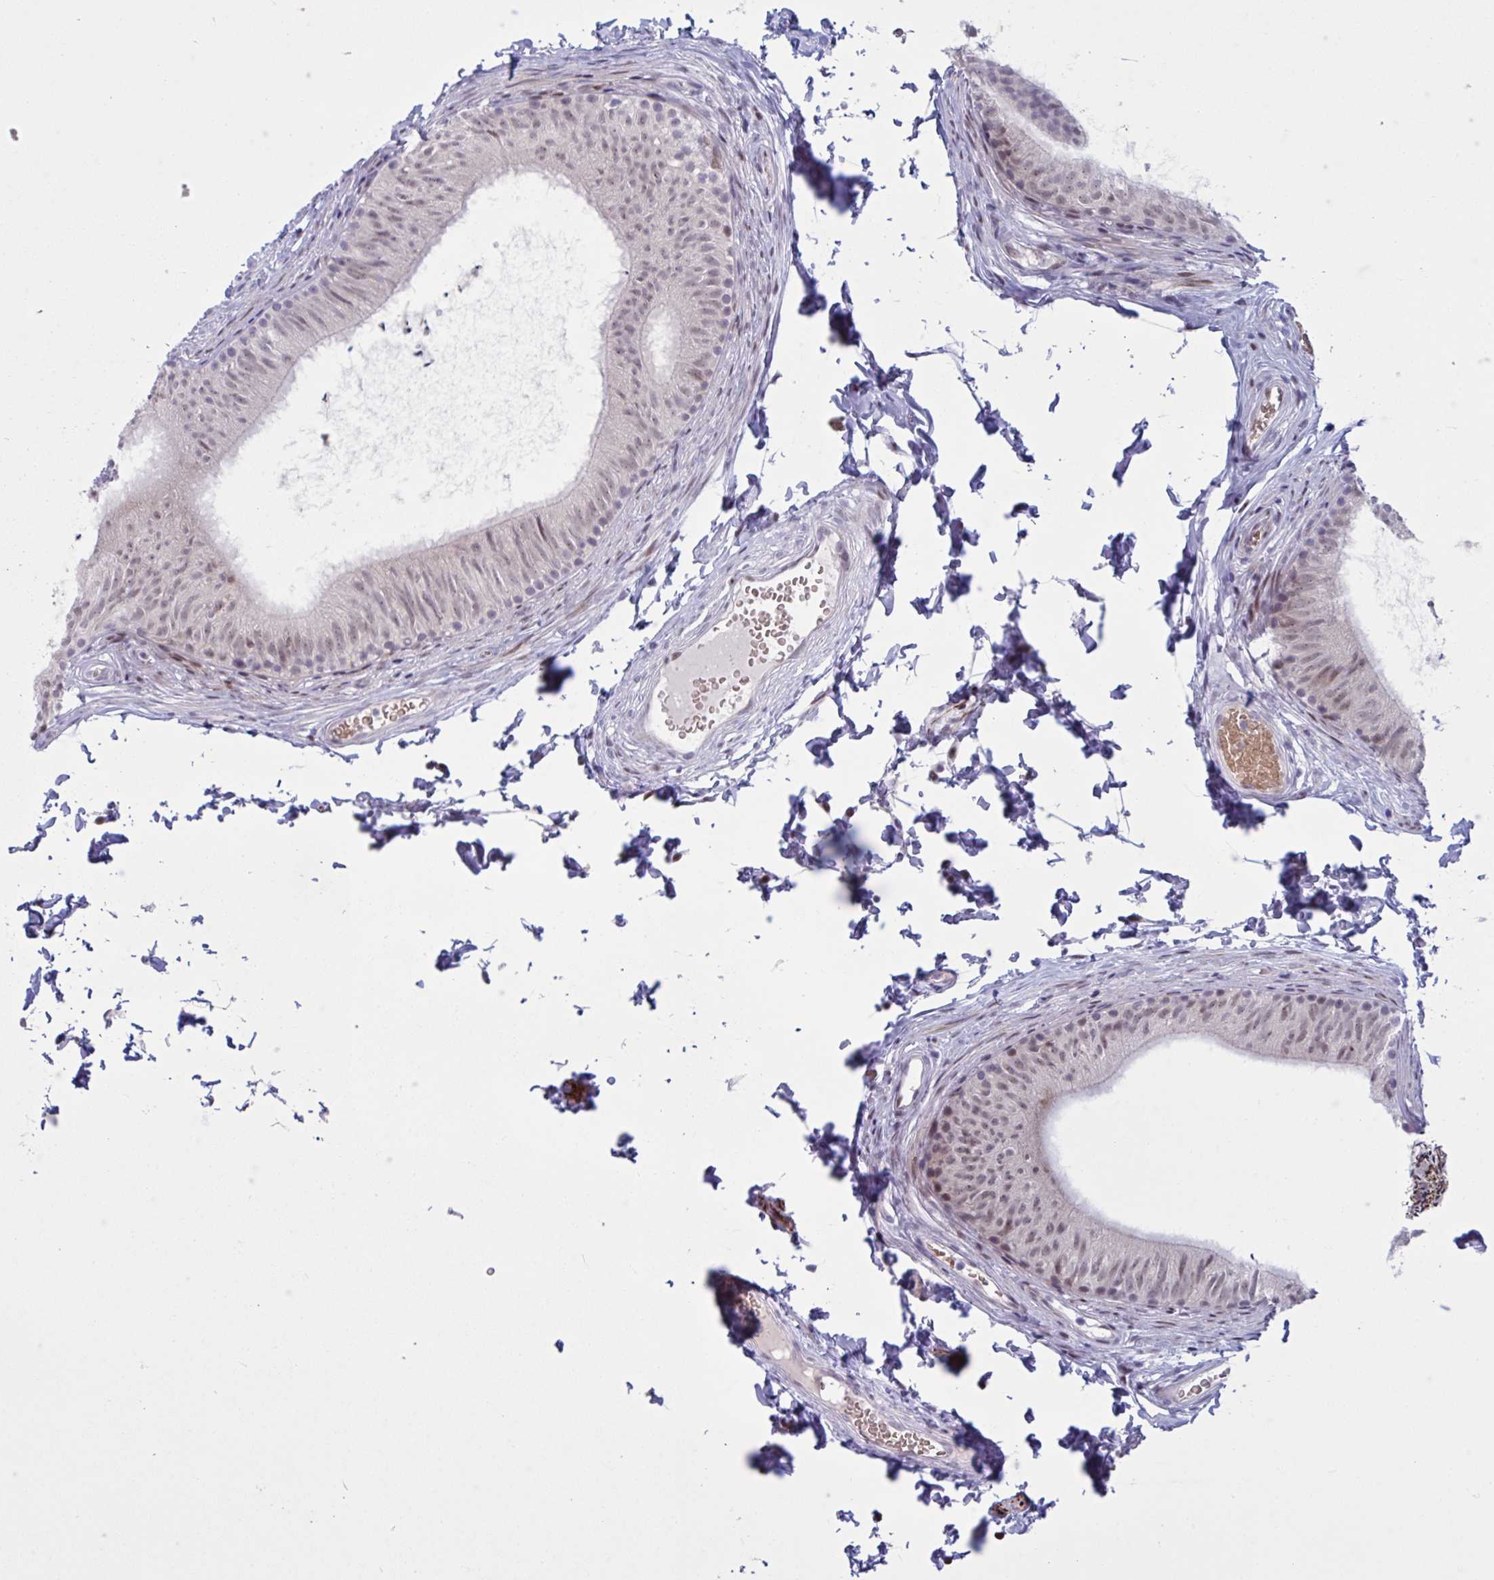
{"staining": {"intensity": "moderate", "quantity": "<25%", "location": "cytoplasmic/membranous,nuclear"}, "tissue": "epididymis", "cell_type": "Glandular cells", "image_type": "normal", "snomed": [{"axis": "morphology", "description": "Normal tissue, NOS"}, {"axis": "topography", "description": "Epididymis, spermatic cord, NOS"}, {"axis": "topography", "description": "Epididymis"}, {"axis": "topography", "description": "Peripheral nerve tissue"}], "caption": "Immunohistochemistry (DAB) staining of benign epididymis exhibits moderate cytoplasmic/membranous,nuclear protein expression in approximately <25% of glandular cells. (brown staining indicates protein expression, while blue staining denotes nuclei).", "gene": "RBL1", "patient": {"sex": "male", "age": 29}}